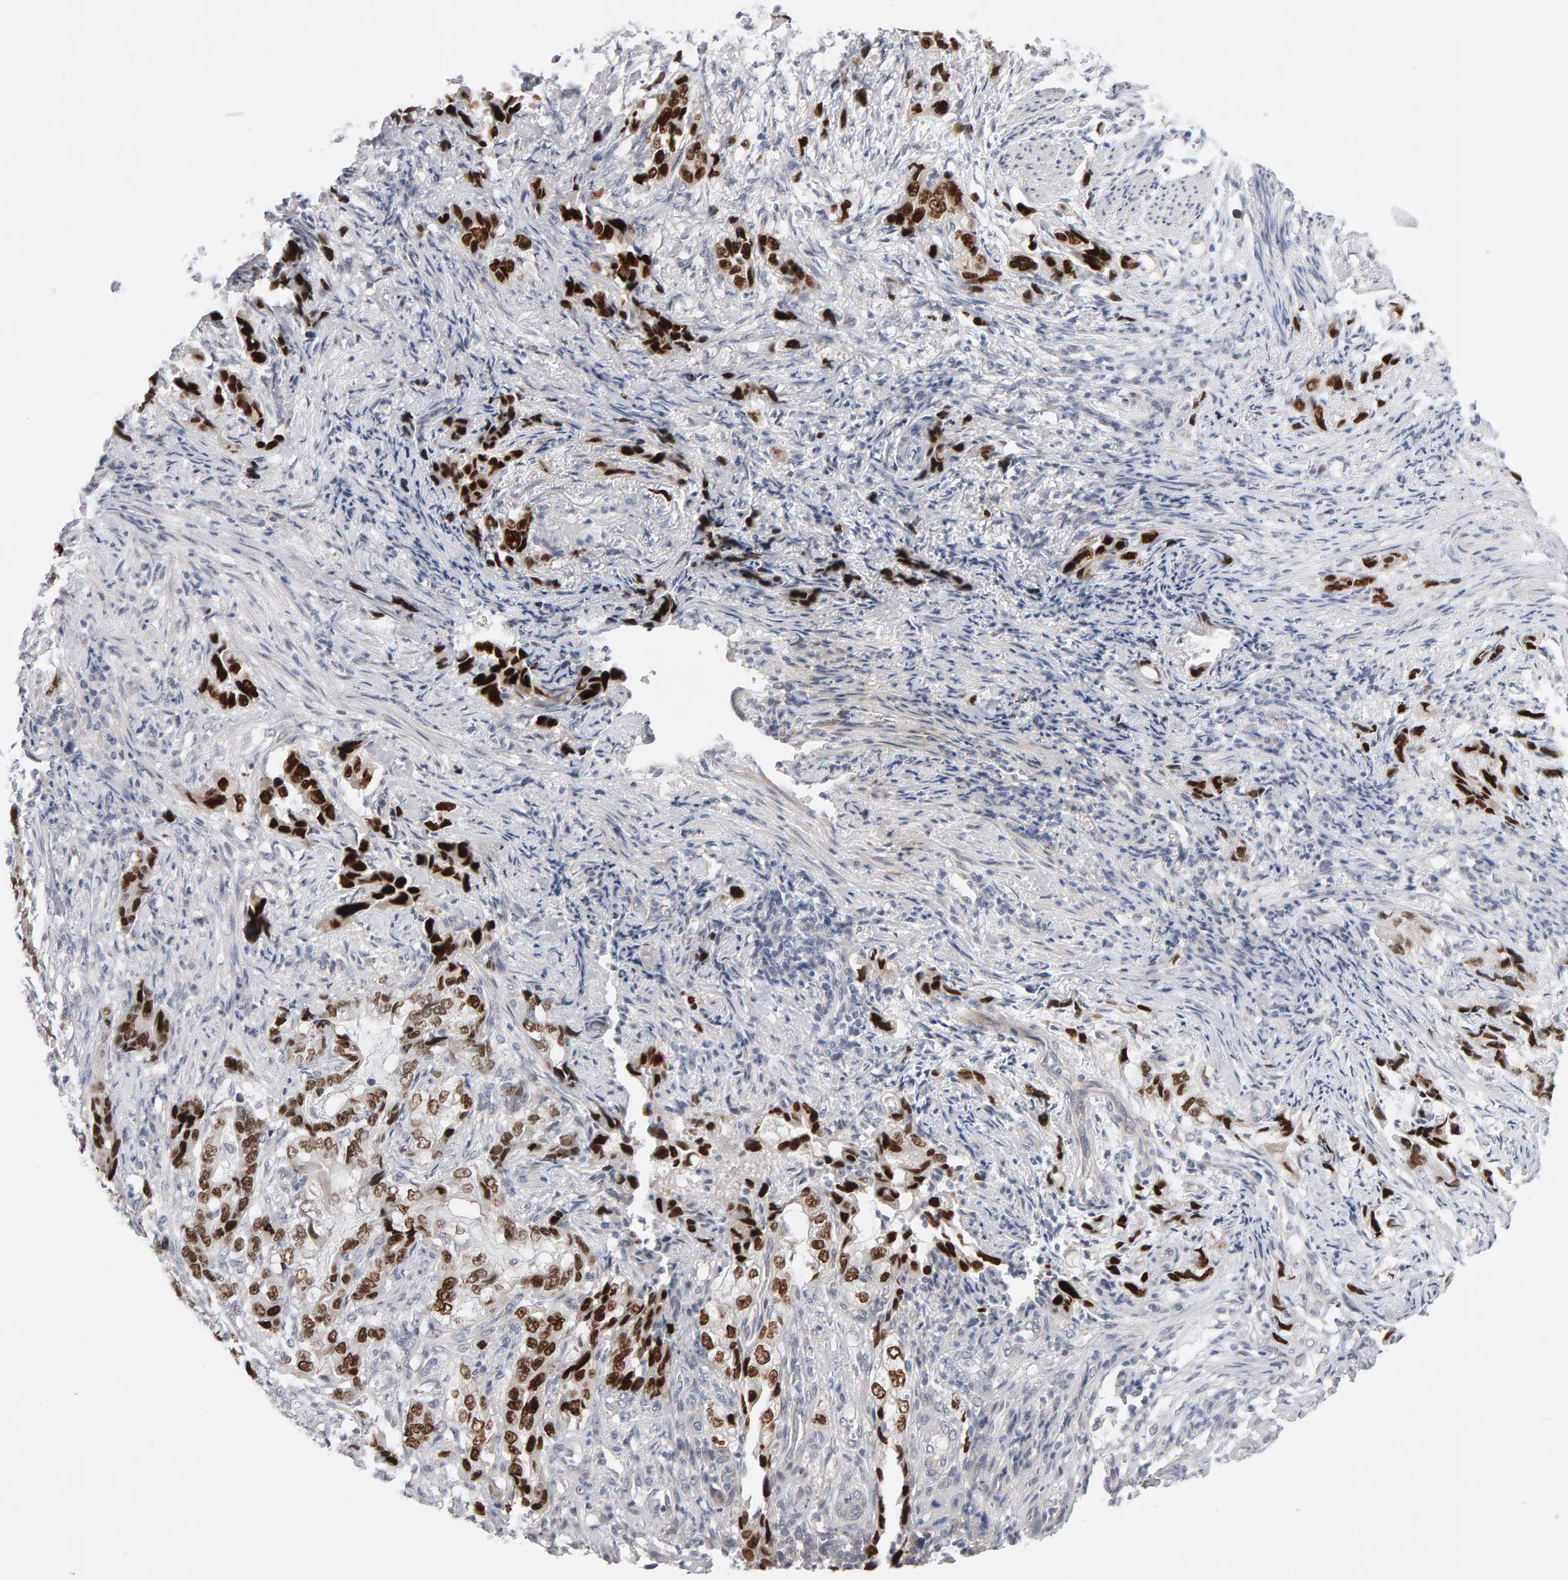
{"staining": {"intensity": "strong", "quantity": ">75%", "location": "nuclear"}, "tissue": "stomach cancer", "cell_type": "Tumor cells", "image_type": "cancer", "snomed": [{"axis": "morphology", "description": "Adenocarcinoma, NOS"}, {"axis": "topography", "description": "Stomach, lower"}], "caption": "Immunohistochemical staining of human stomach cancer shows high levels of strong nuclear protein positivity in about >75% of tumor cells.", "gene": "HNF4A", "patient": {"sex": "female", "age": 93}}